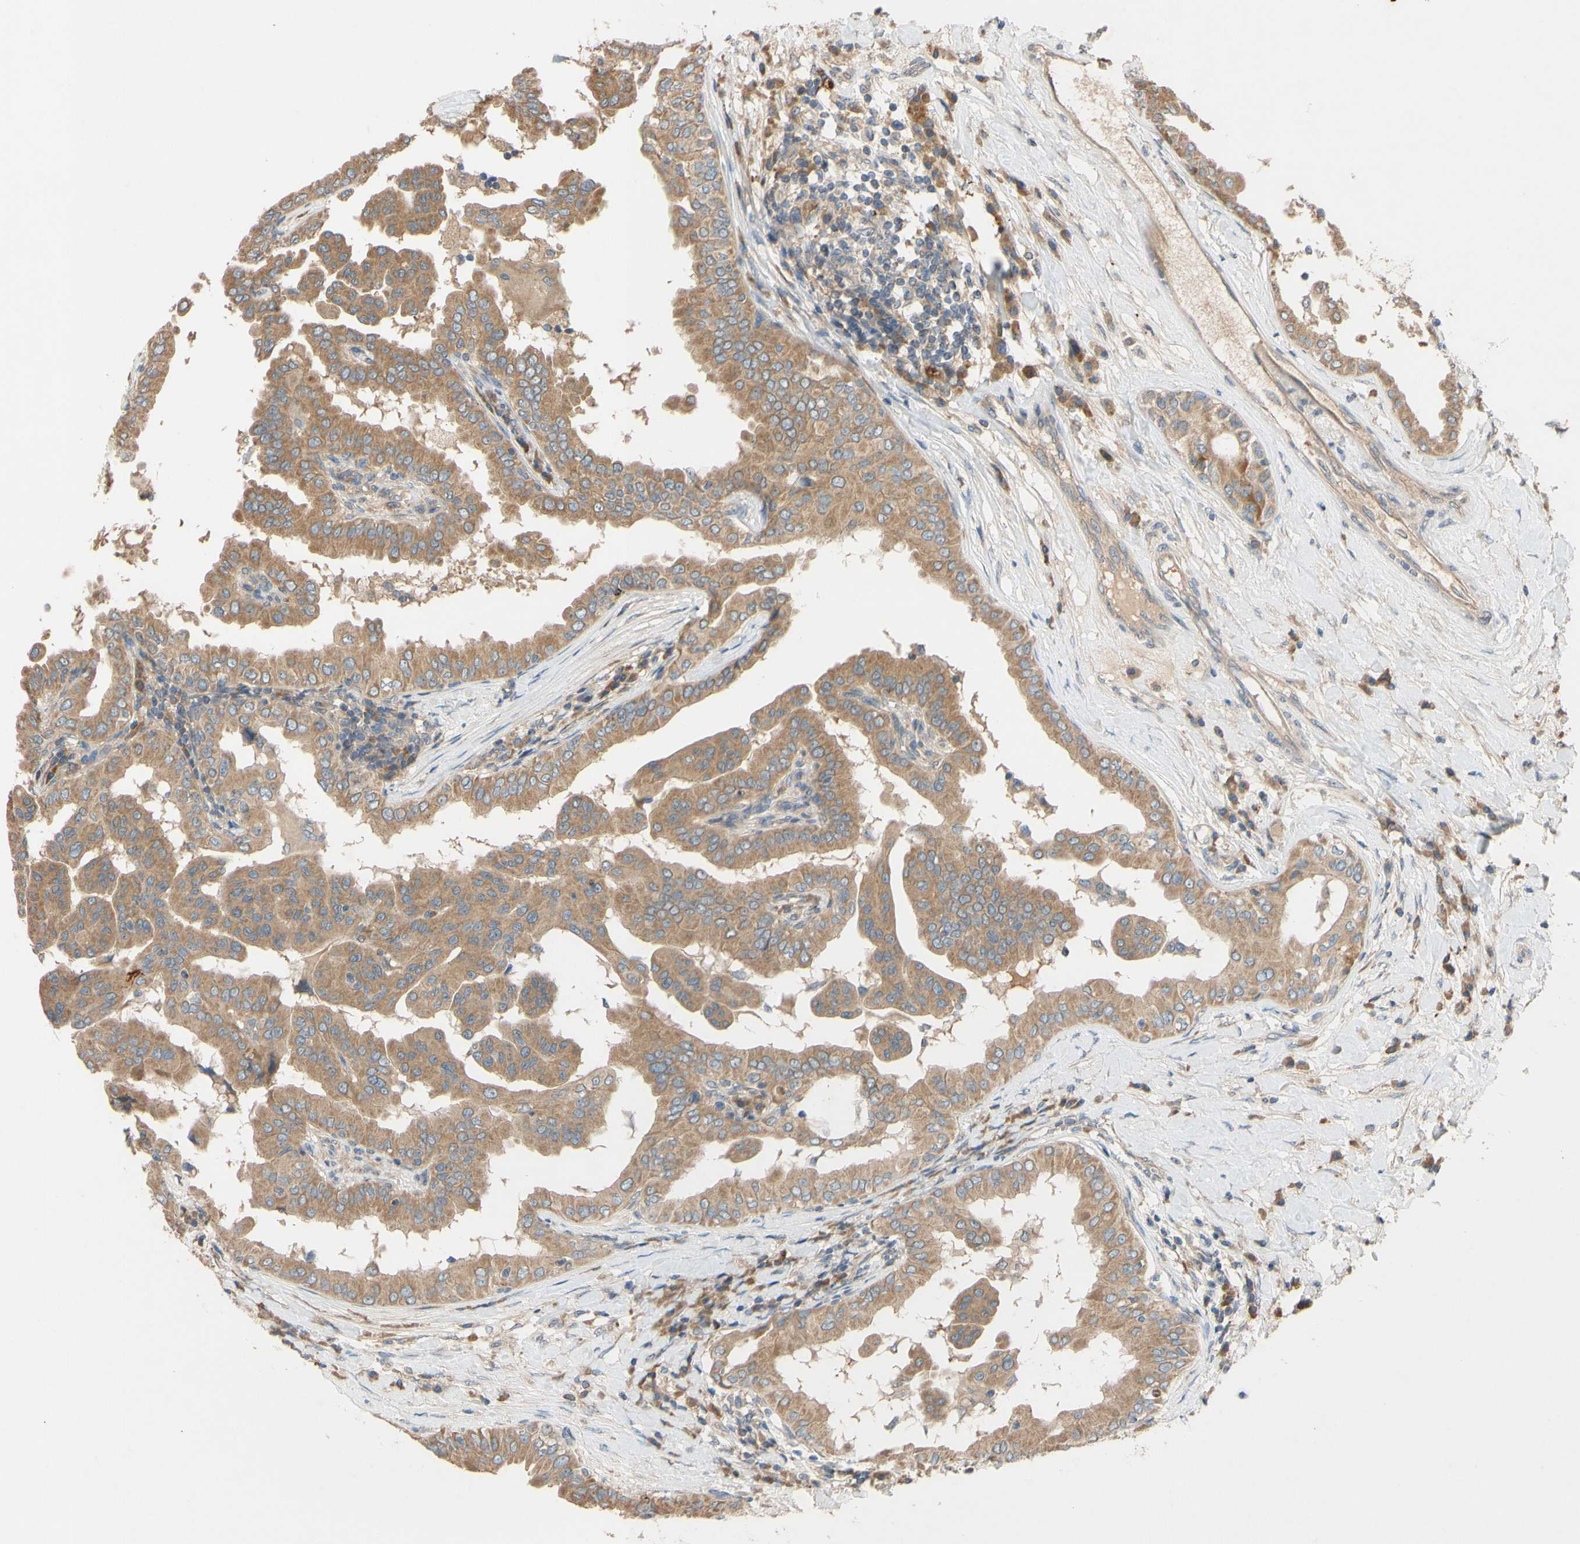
{"staining": {"intensity": "moderate", "quantity": ">75%", "location": "cytoplasmic/membranous"}, "tissue": "thyroid cancer", "cell_type": "Tumor cells", "image_type": "cancer", "snomed": [{"axis": "morphology", "description": "Papillary adenocarcinoma, NOS"}, {"axis": "topography", "description": "Thyroid gland"}], "caption": "Thyroid cancer (papillary adenocarcinoma) tissue shows moderate cytoplasmic/membranous positivity in approximately >75% of tumor cells, visualized by immunohistochemistry.", "gene": "MBTPS2", "patient": {"sex": "male", "age": 33}}